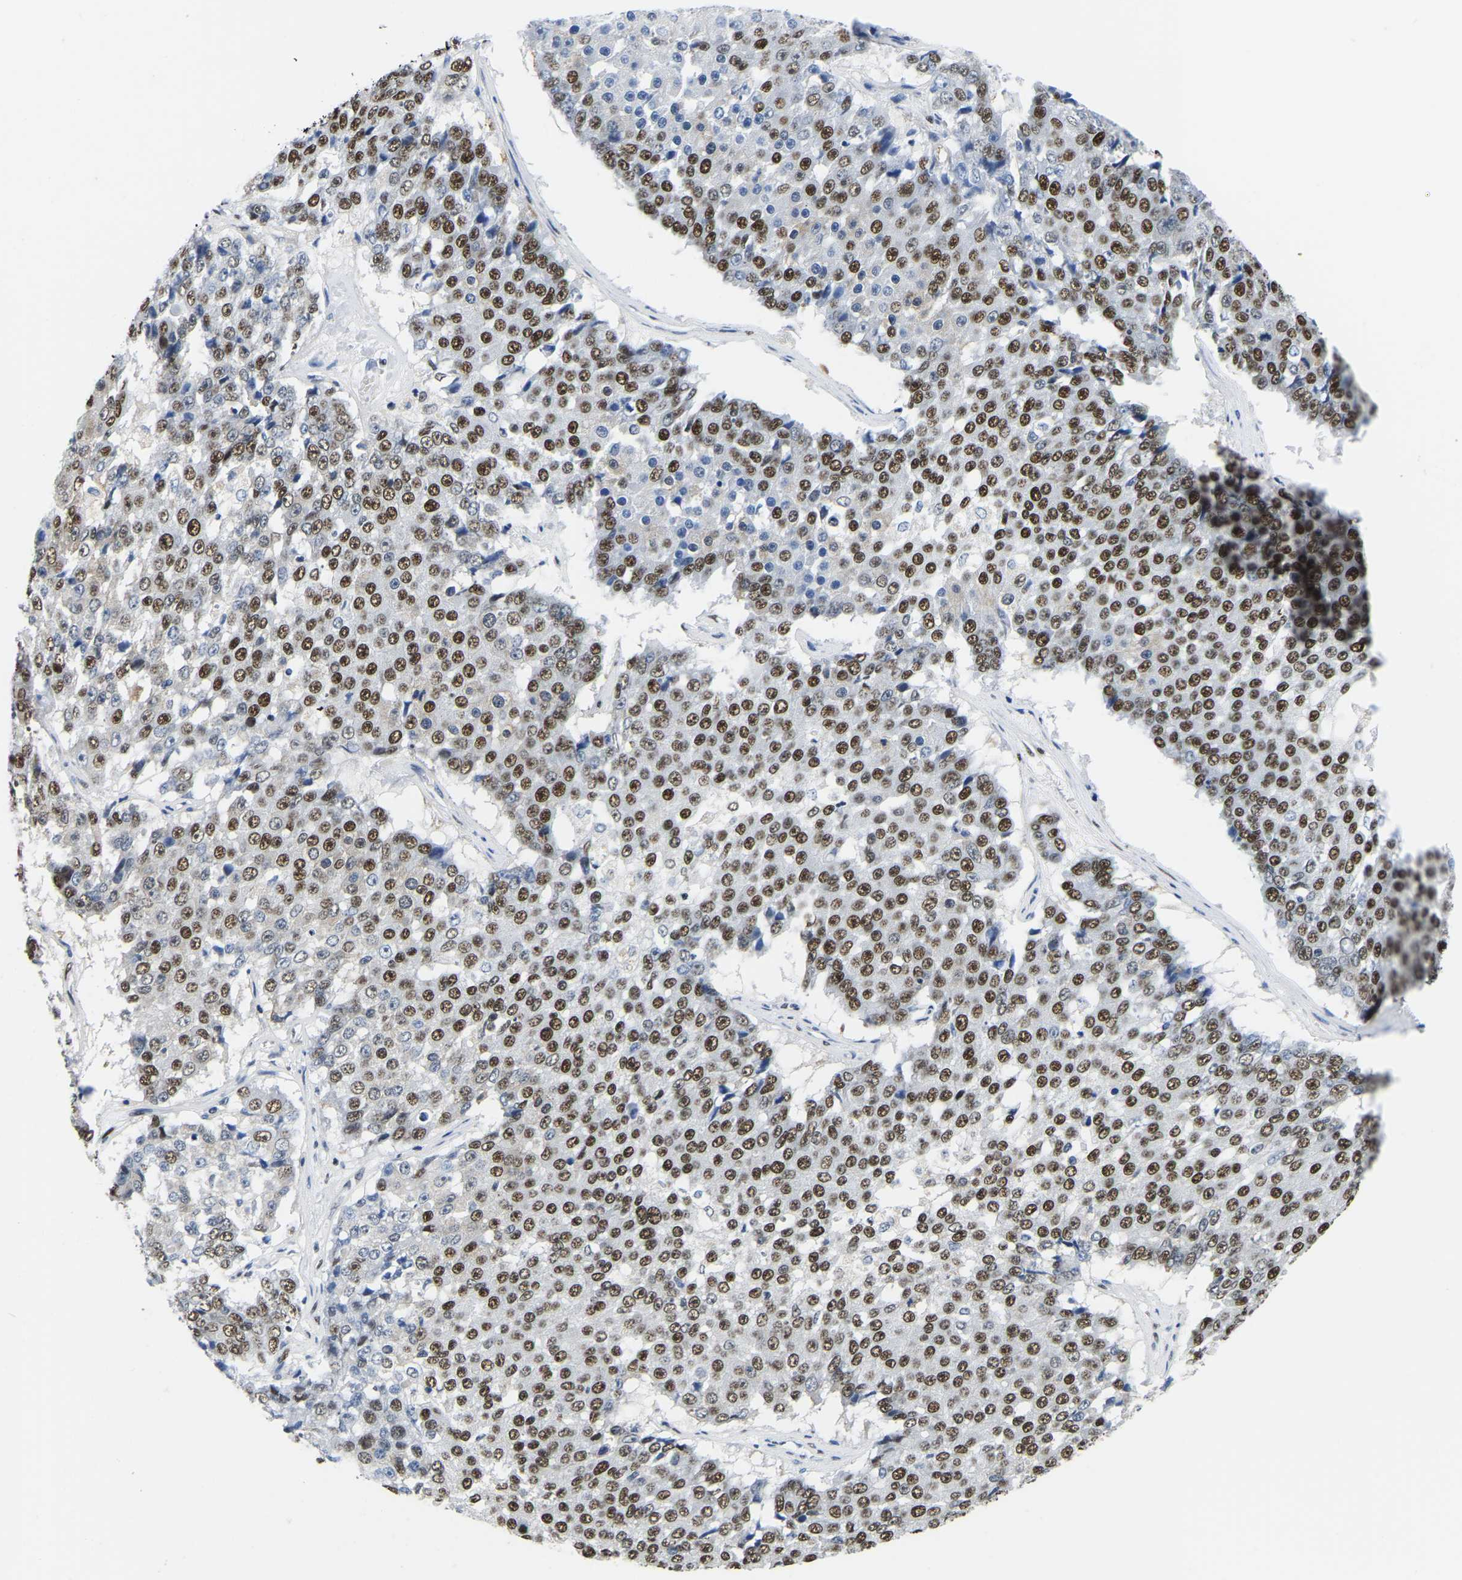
{"staining": {"intensity": "strong", "quantity": "25%-75%", "location": "nuclear"}, "tissue": "pancreatic cancer", "cell_type": "Tumor cells", "image_type": "cancer", "snomed": [{"axis": "morphology", "description": "Adenocarcinoma, NOS"}, {"axis": "topography", "description": "Pancreas"}], "caption": "Pancreatic adenocarcinoma stained with immunohistochemistry shows strong nuclear expression in about 25%-75% of tumor cells. The staining was performed using DAB (3,3'-diaminobenzidine), with brown indicating positive protein expression. Nuclei are stained blue with hematoxylin.", "gene": "UBA1", "patient": {"sex": "male", "age": 50}}